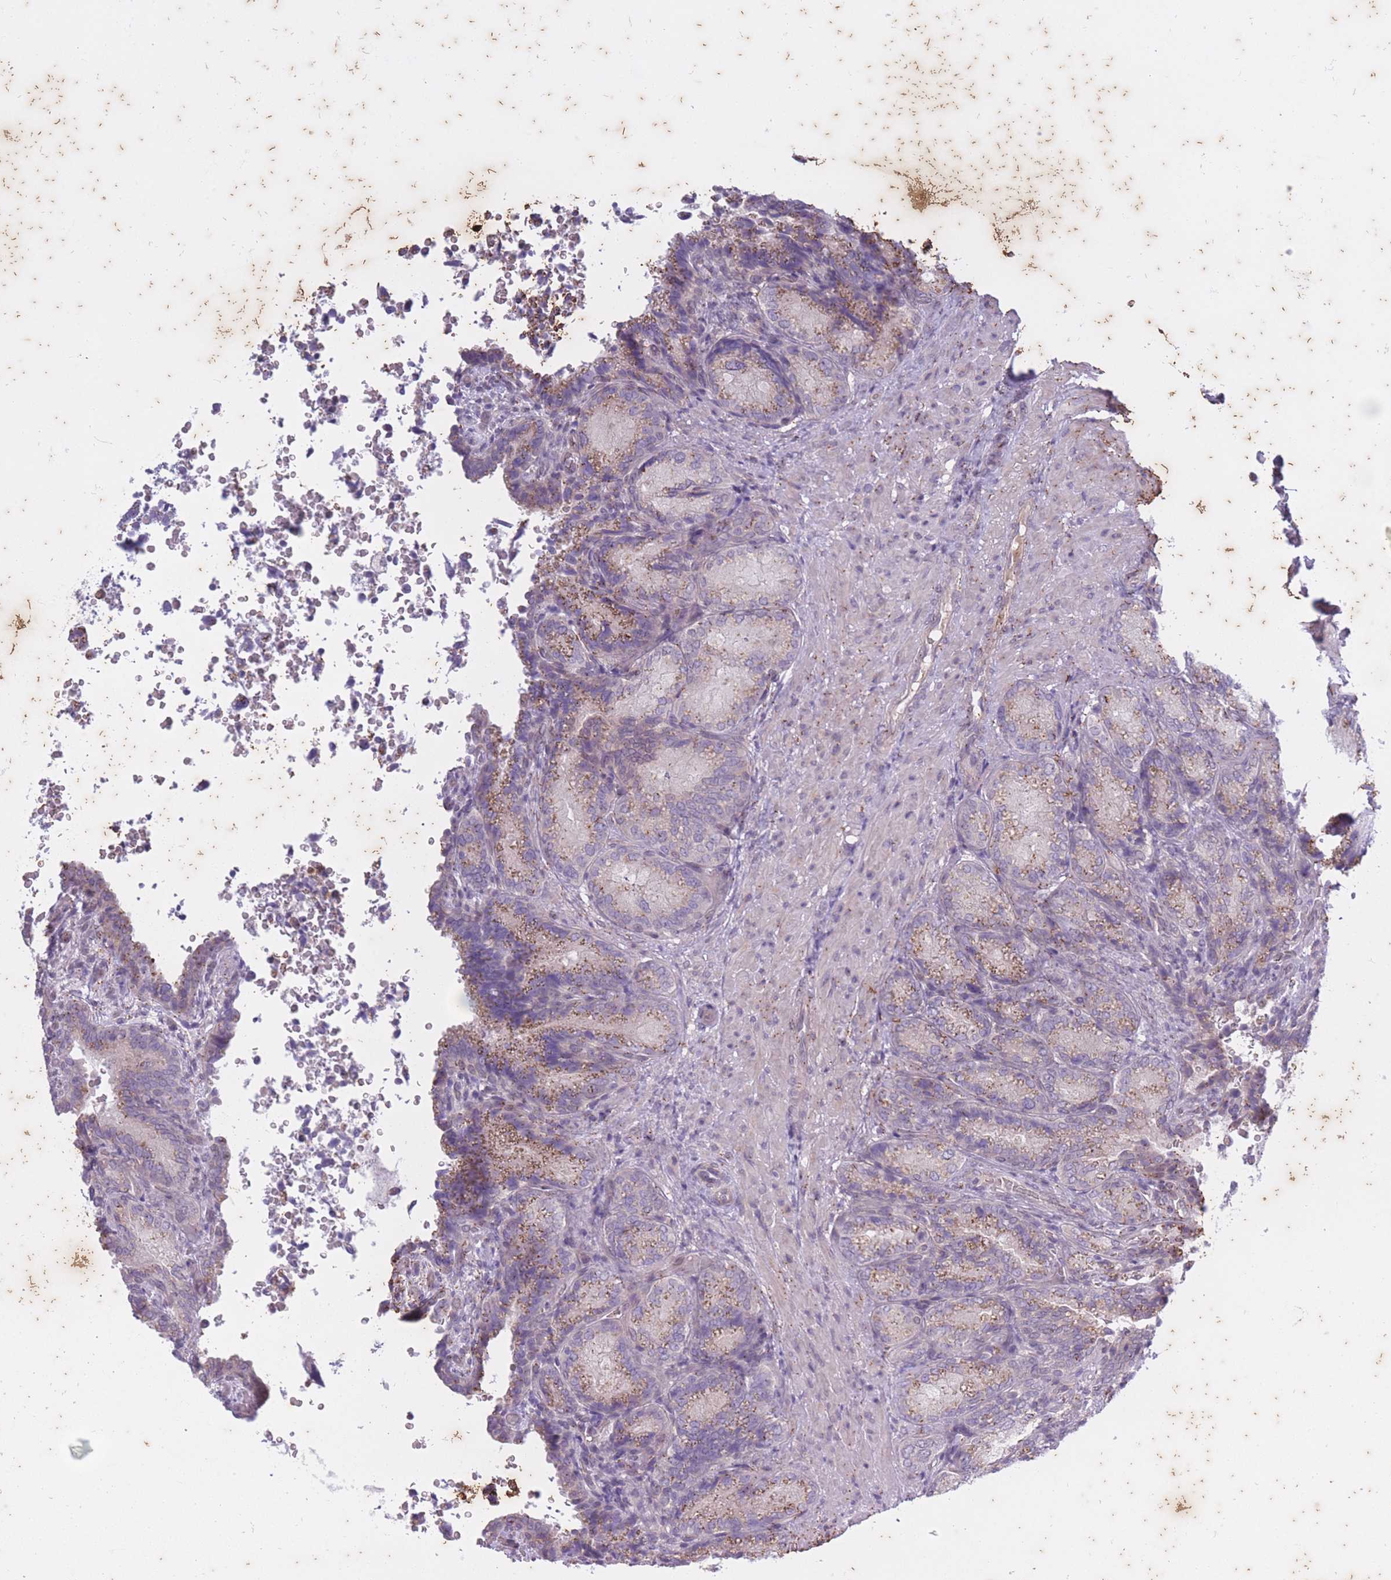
{"staining": {"intensity": "moderate", "quantity": "<25%", "location": "cytoplasmic/membranous"}, "tissue": "seminal vesicle", "cell_type": "Glandular cells", "image_type": "normal", "snomed": [{"axis": "morphology", "description": "Normal tissue, NOS"}, {"axis": "topography", "description": "Seminal veicle"}], "caption": "Seminal vesicle stained with a brown dye demonstrates moderate cytoplasmic/membranous positive positivity in approximately <25% of glandular cells.", "gene": "ARPIN", "patient": {"sex": "male", "age": 58}}